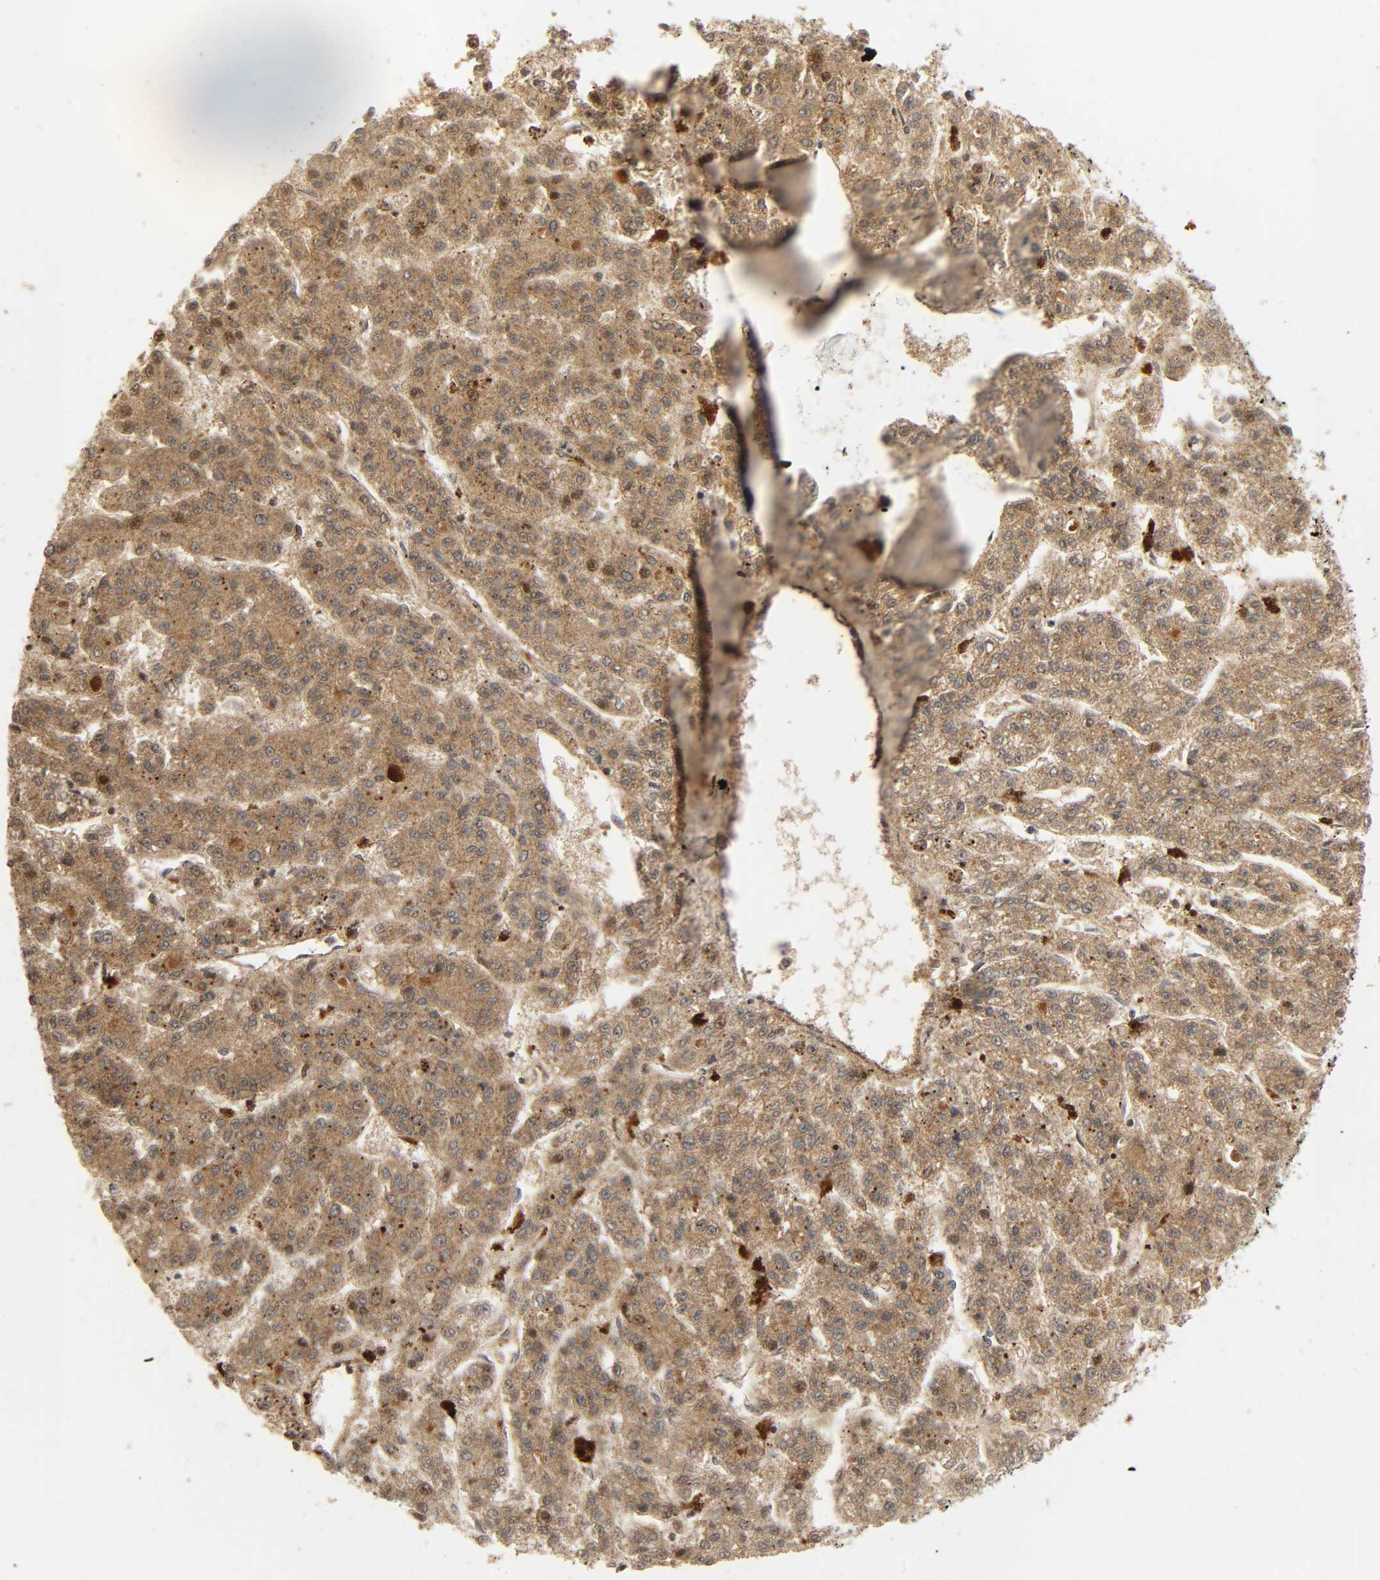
{"staining": {"intensity": "strong", "quantity": ">75%", "location": "cytoplasmic/membranous"}, "tissue": "liver cancer", "cell_type": "Tumor cells", "image_type": "cancer", "snomed": [{"axis": "morphology", "description": "Carcinoma, Hepatocellular, NOS"}, {"axis": "topography", "description": "Liver"}], "caption": "Hepatocellular carcinoma (liver) stained for a protein shows strong cytoplasmic/membranous positivity in tumor cells.", "gene": "CHUK", "patient": {"sex": "male", "age": 70}}